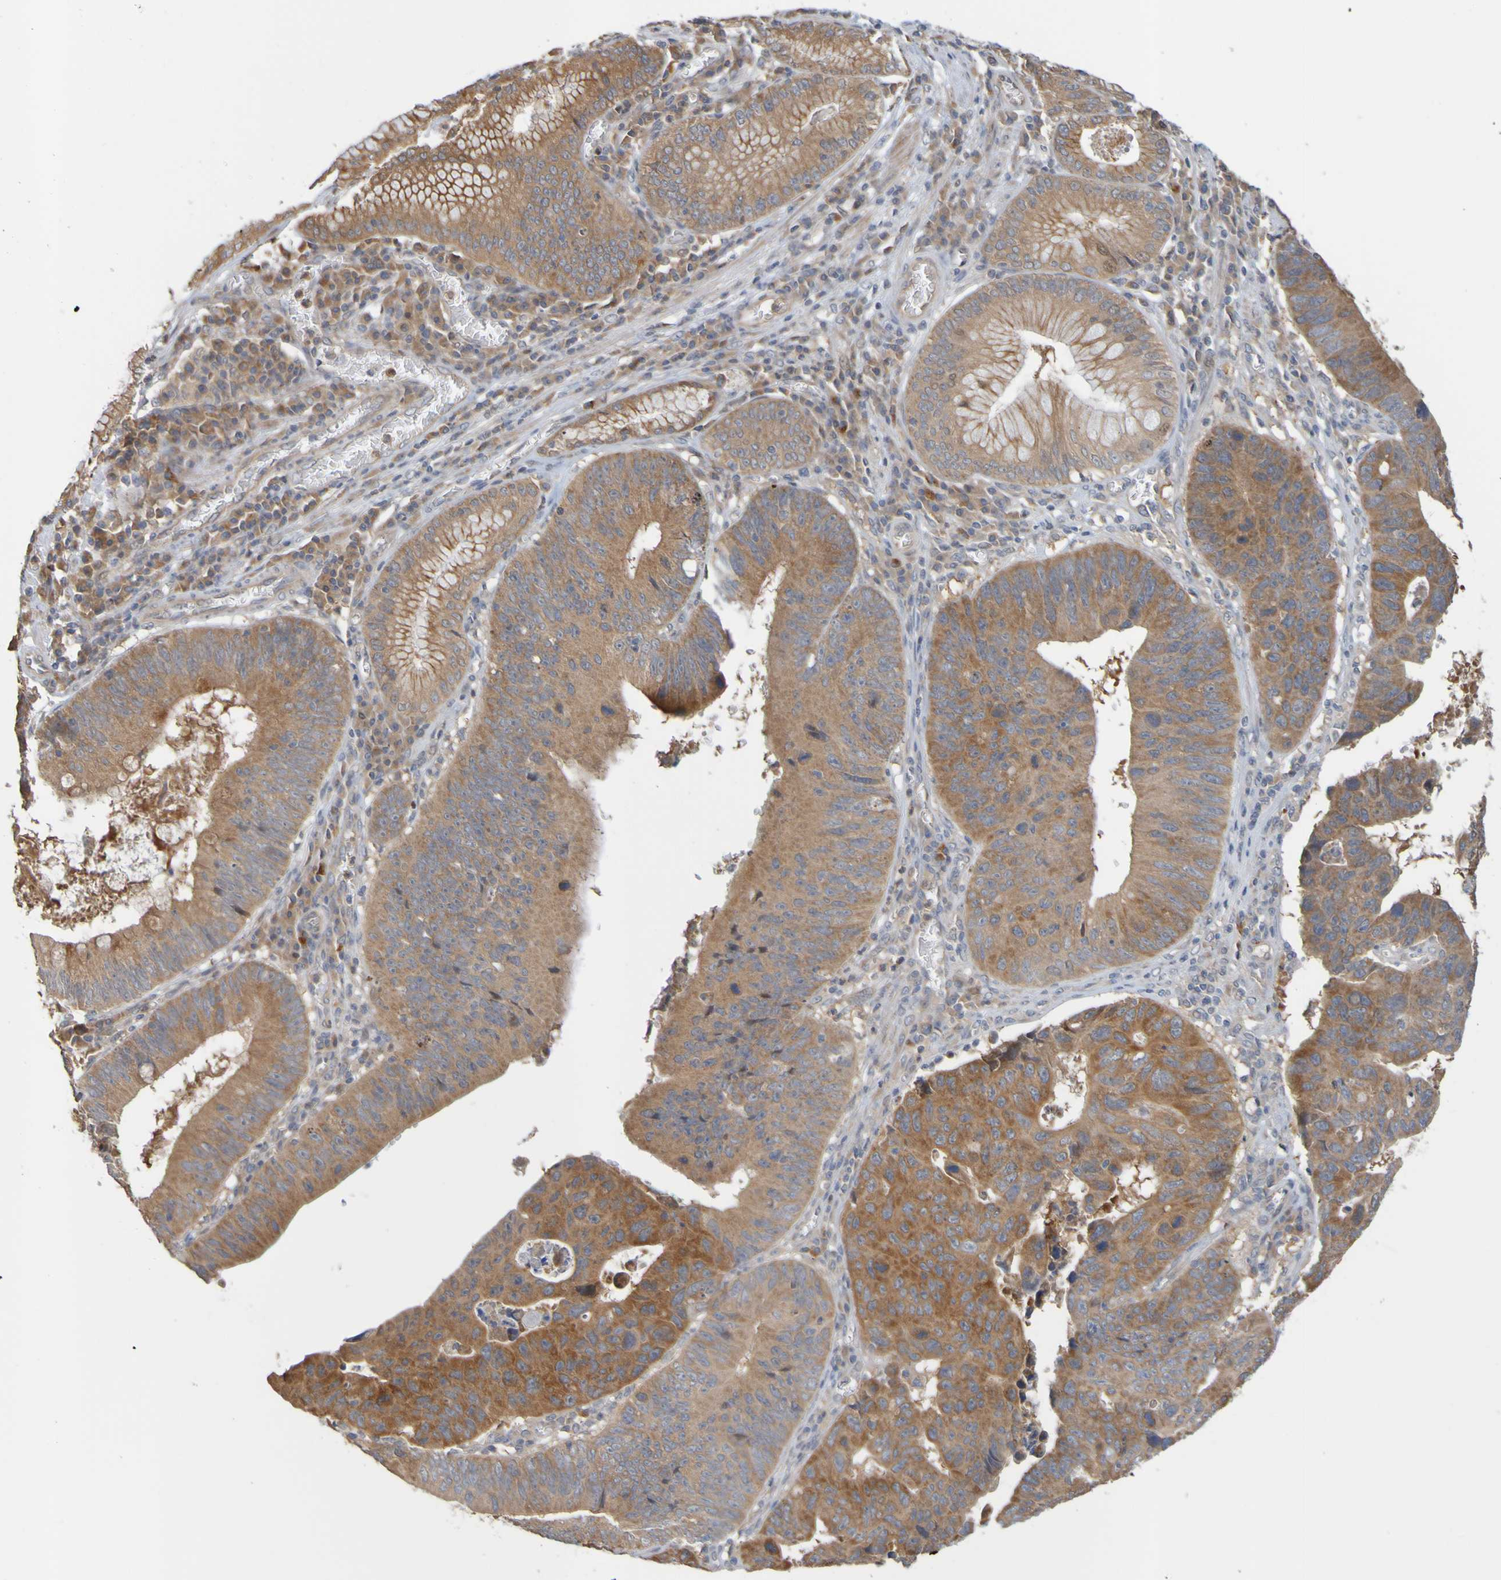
{"staining": {"intensity": "strong", "quantity": ">75%", "location": "cytoplasmic/membranous"}, "tissue": "stomach cancer", "cell_type": "Tumor cells", "image_type": "cancer", "snomed": [{"axis": "morphology", "description": "Adenocarcinoma, NOS"}, {"axis": "topography", "description": "Stomach"}], "caption": "Protein analysis of adenocarcinoma (stomach) tissue shows strong cytoplasmic/membranous positivity in about >75% of tumor cells.", "gene": "NAV2", "patient": {"sex": "male", "age": 59}}